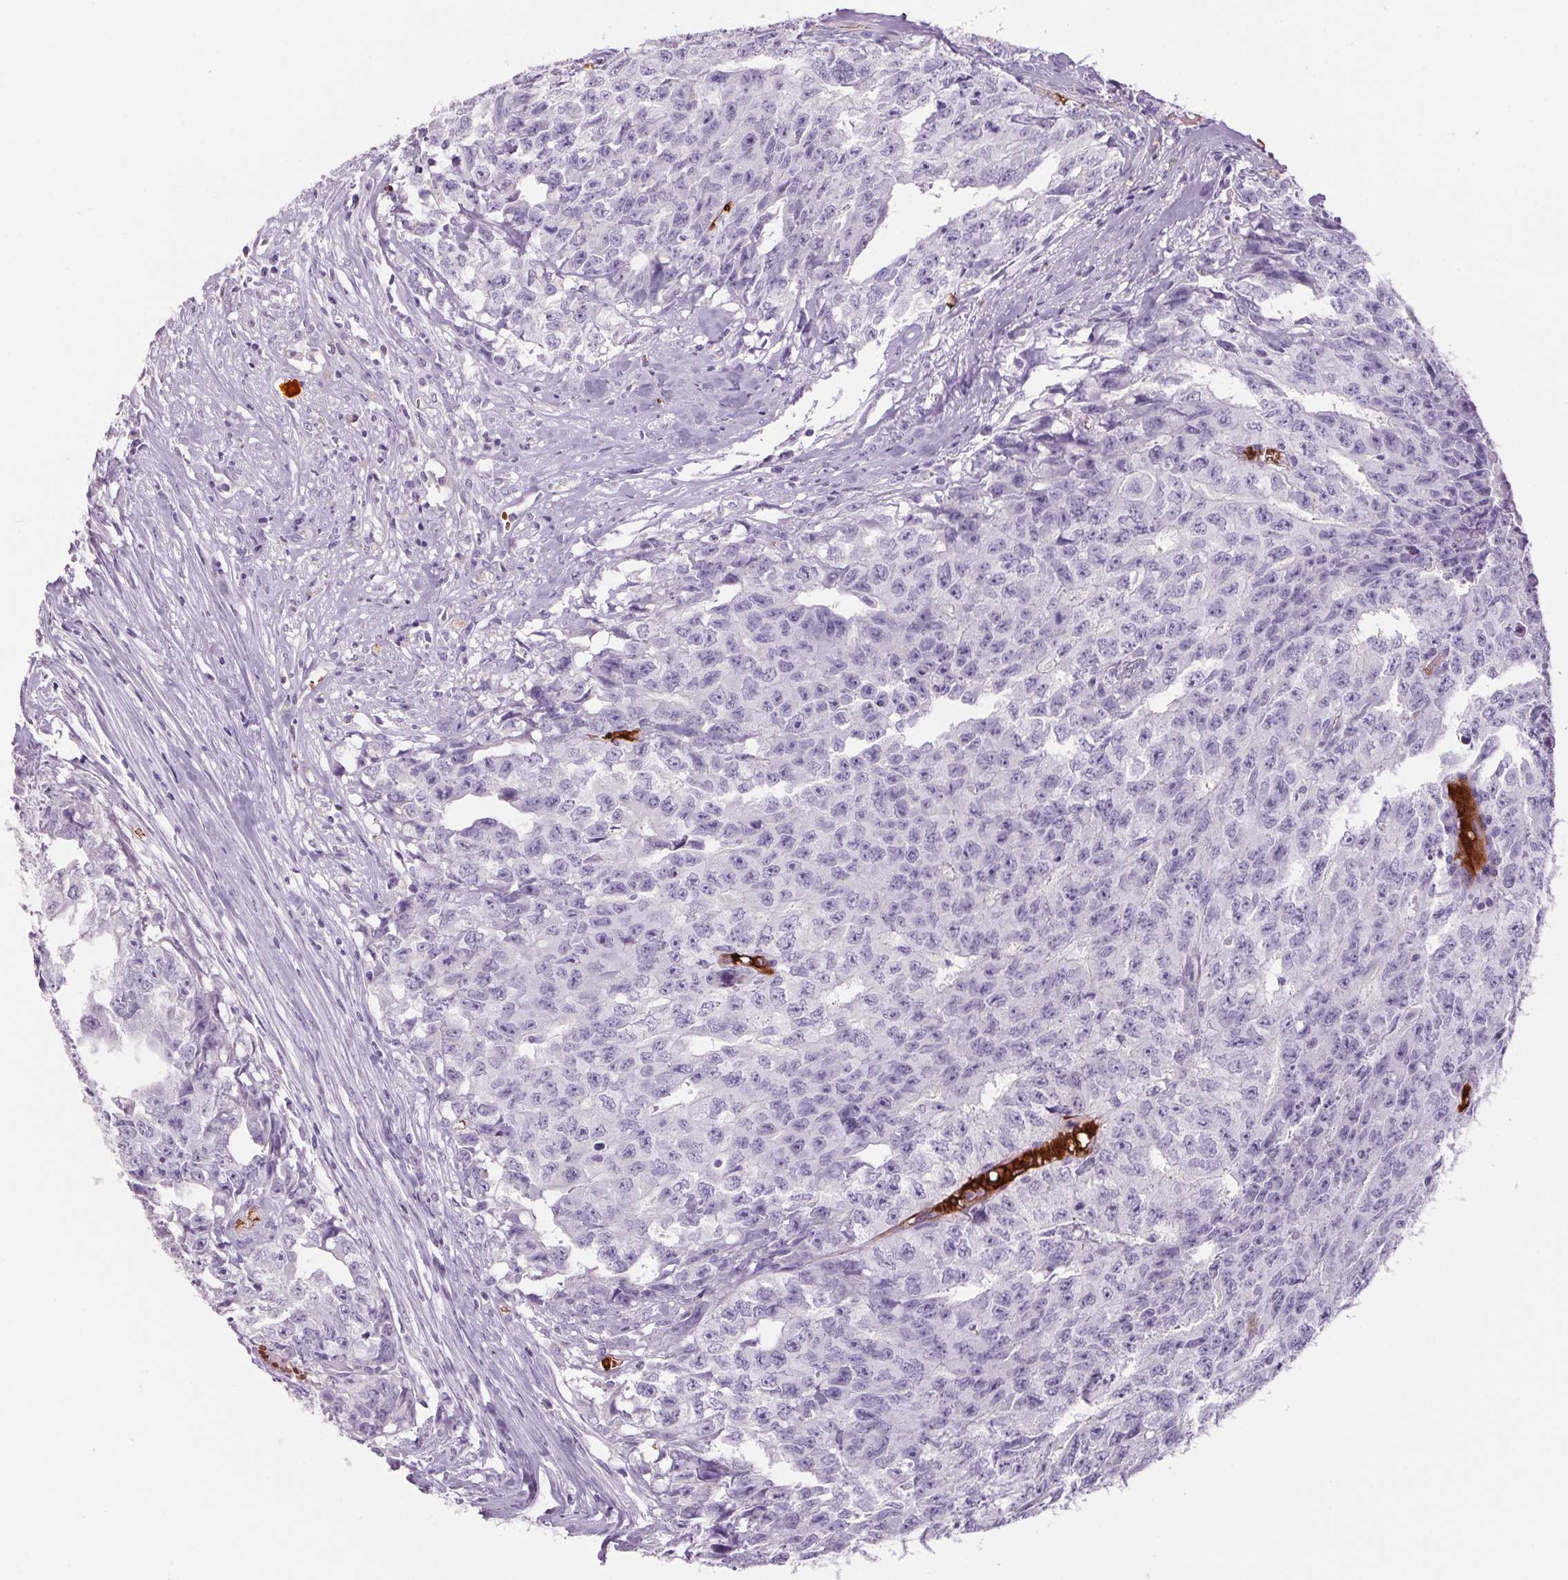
{"staining": {"intensity": "negative", "quantity": "none", "location": "none"}, "tissue": "testis cancer", "cell_type": "Tumor cells", "image_type": "cancer", "snomed": [{"axis": "morphology", "description": "Carcinoma, Embryonal, NOS"}, {"axis": "morphology", "description": "Teratoma, malignant, NOS"}, {"axis": "topography", "description": "Testis"}], "caption": "Immunohistochemistry histopathology image of neoplastic tissue: human testis embryonal carcinoma stained with DAB displays no significant protein positivity in tumor cells.", "gene": "HBQ1", "patient": {"sex": "male", "age": 24}}